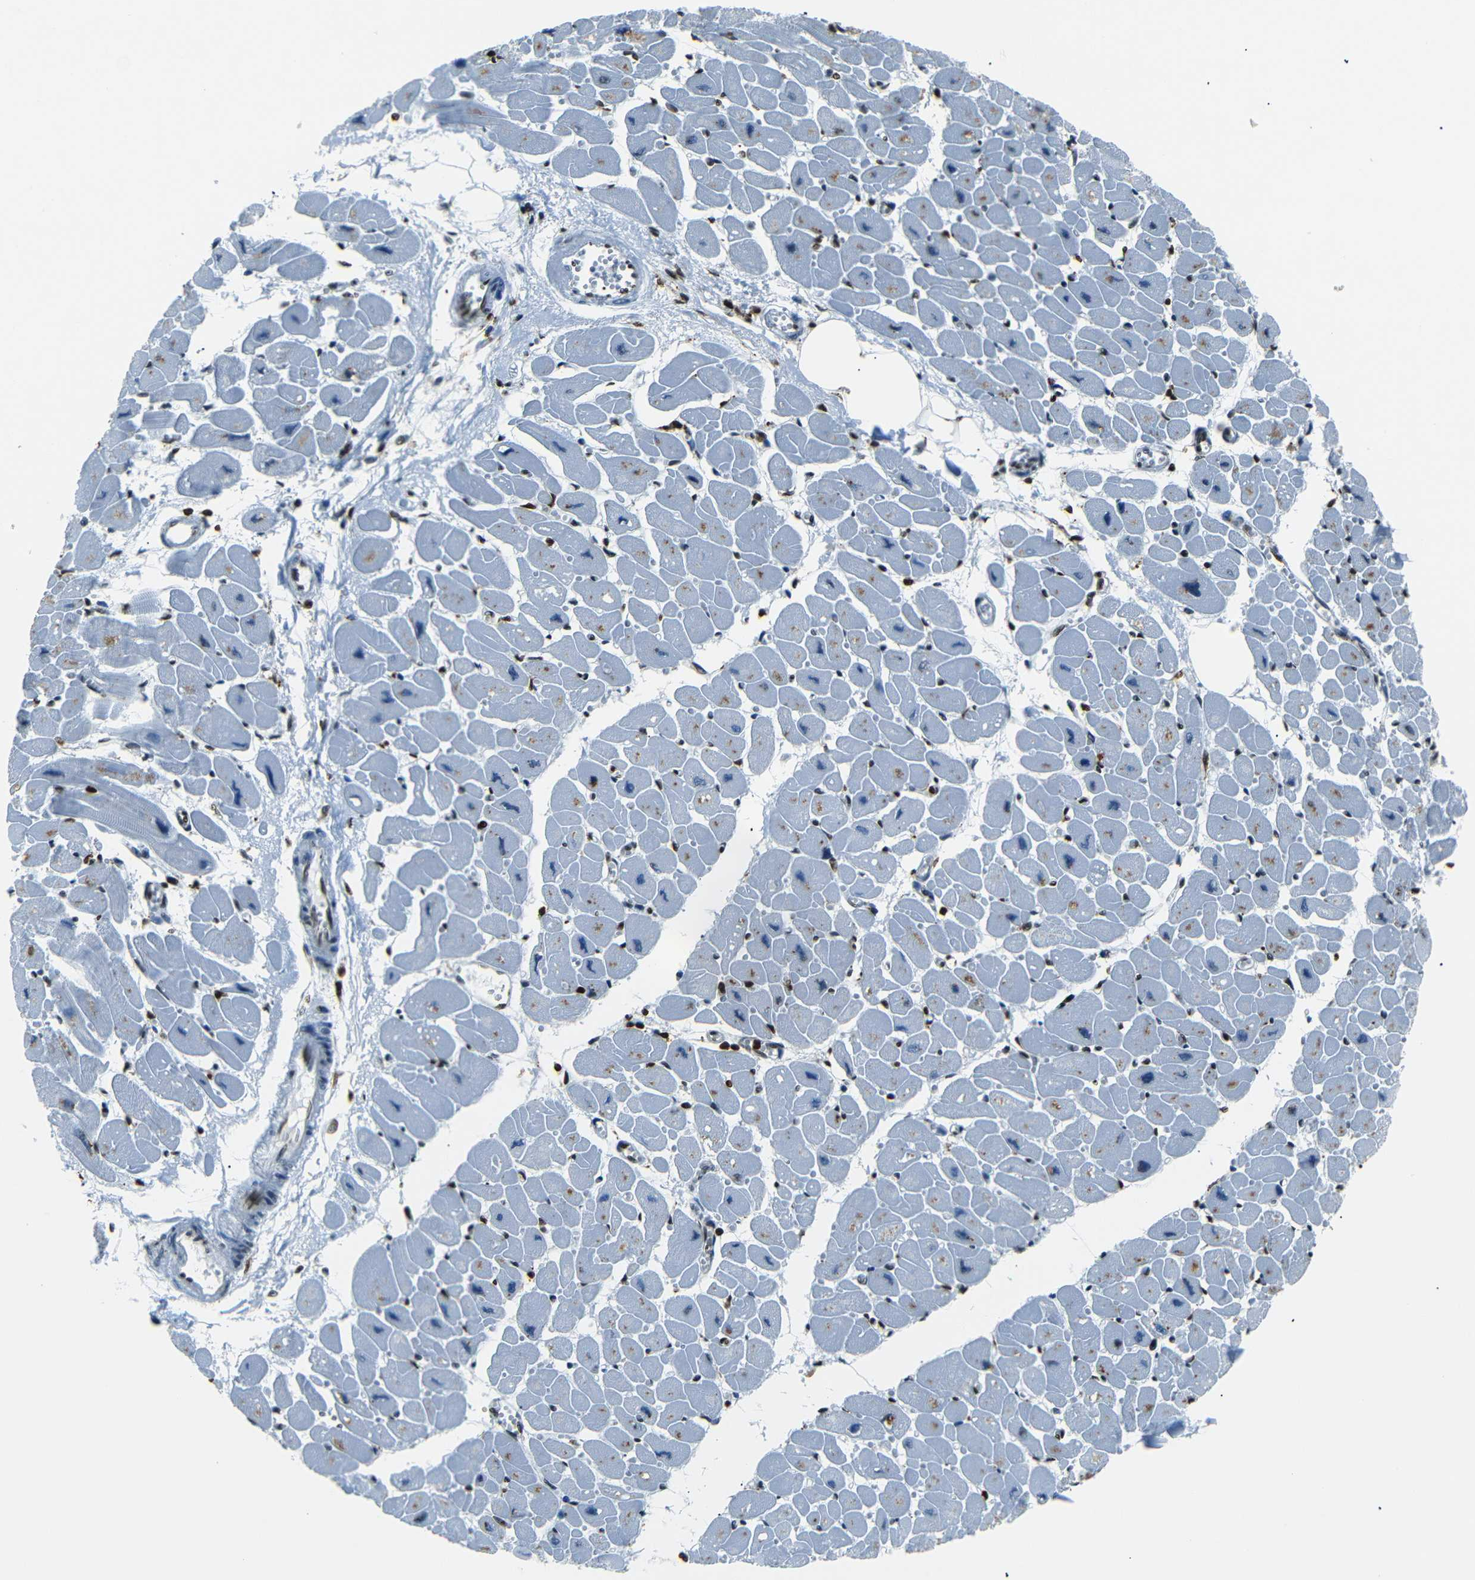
{"staining": {"intensity": "negative", "quantity": "none", "location": "none"}, "tissue": "heart muscle", "cell_type": "Cardiomyocytes", "image_type": "normal", "snomed": [{"axis": "morphology", "description": "Normal tissue, NOS"}, {"axis": "topography", "description": "Heart"}], "caption": "There is no significant staining in cardiomyocytes of heart muscle. (Brightfield microscopy of DAB IHC at high magnification).", "gene": "HMGN1", "patient": {"sex": "female", "age": 54}}